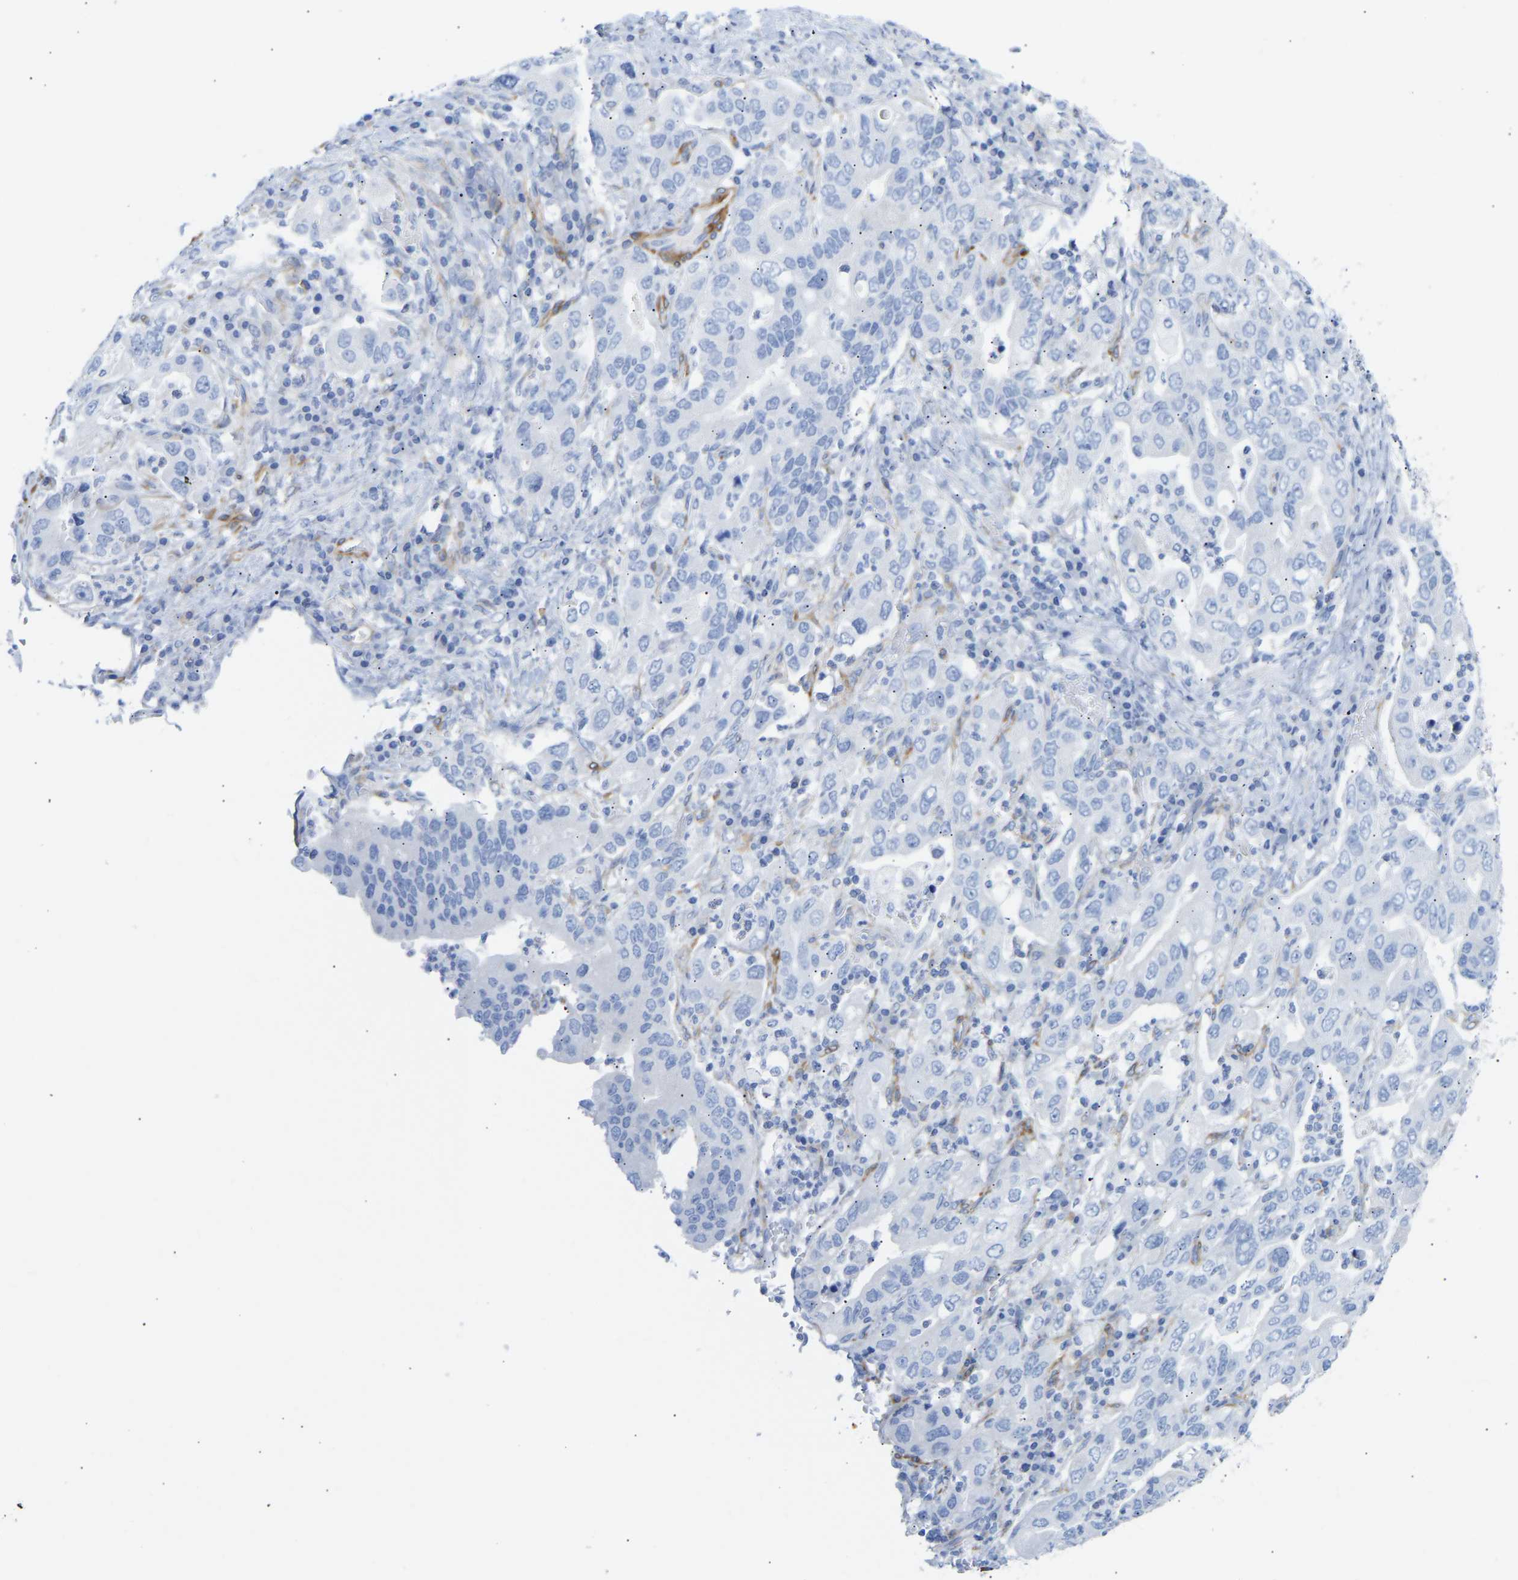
{"staining": {"intensity": "negative", "quantity": "none", "location": "none"}, "tissue": "stomach cancer", "cell_type": "Tumor cells", "image_type": "cancer", "snomed": [{"axis": "morphology", "description": "Adenocarcinoma, NOS"}, {"axis": "topography", "description": "Stomach, upper"}], "caption": "An immunohistochemistry (IHC) image of adenocarcinoma (stomach) is shown. There is no staining in tumor cells of adenocarcinoma (stomach).", "gene": "AMPH", "patient": {"sex": "male", "age": 62}}